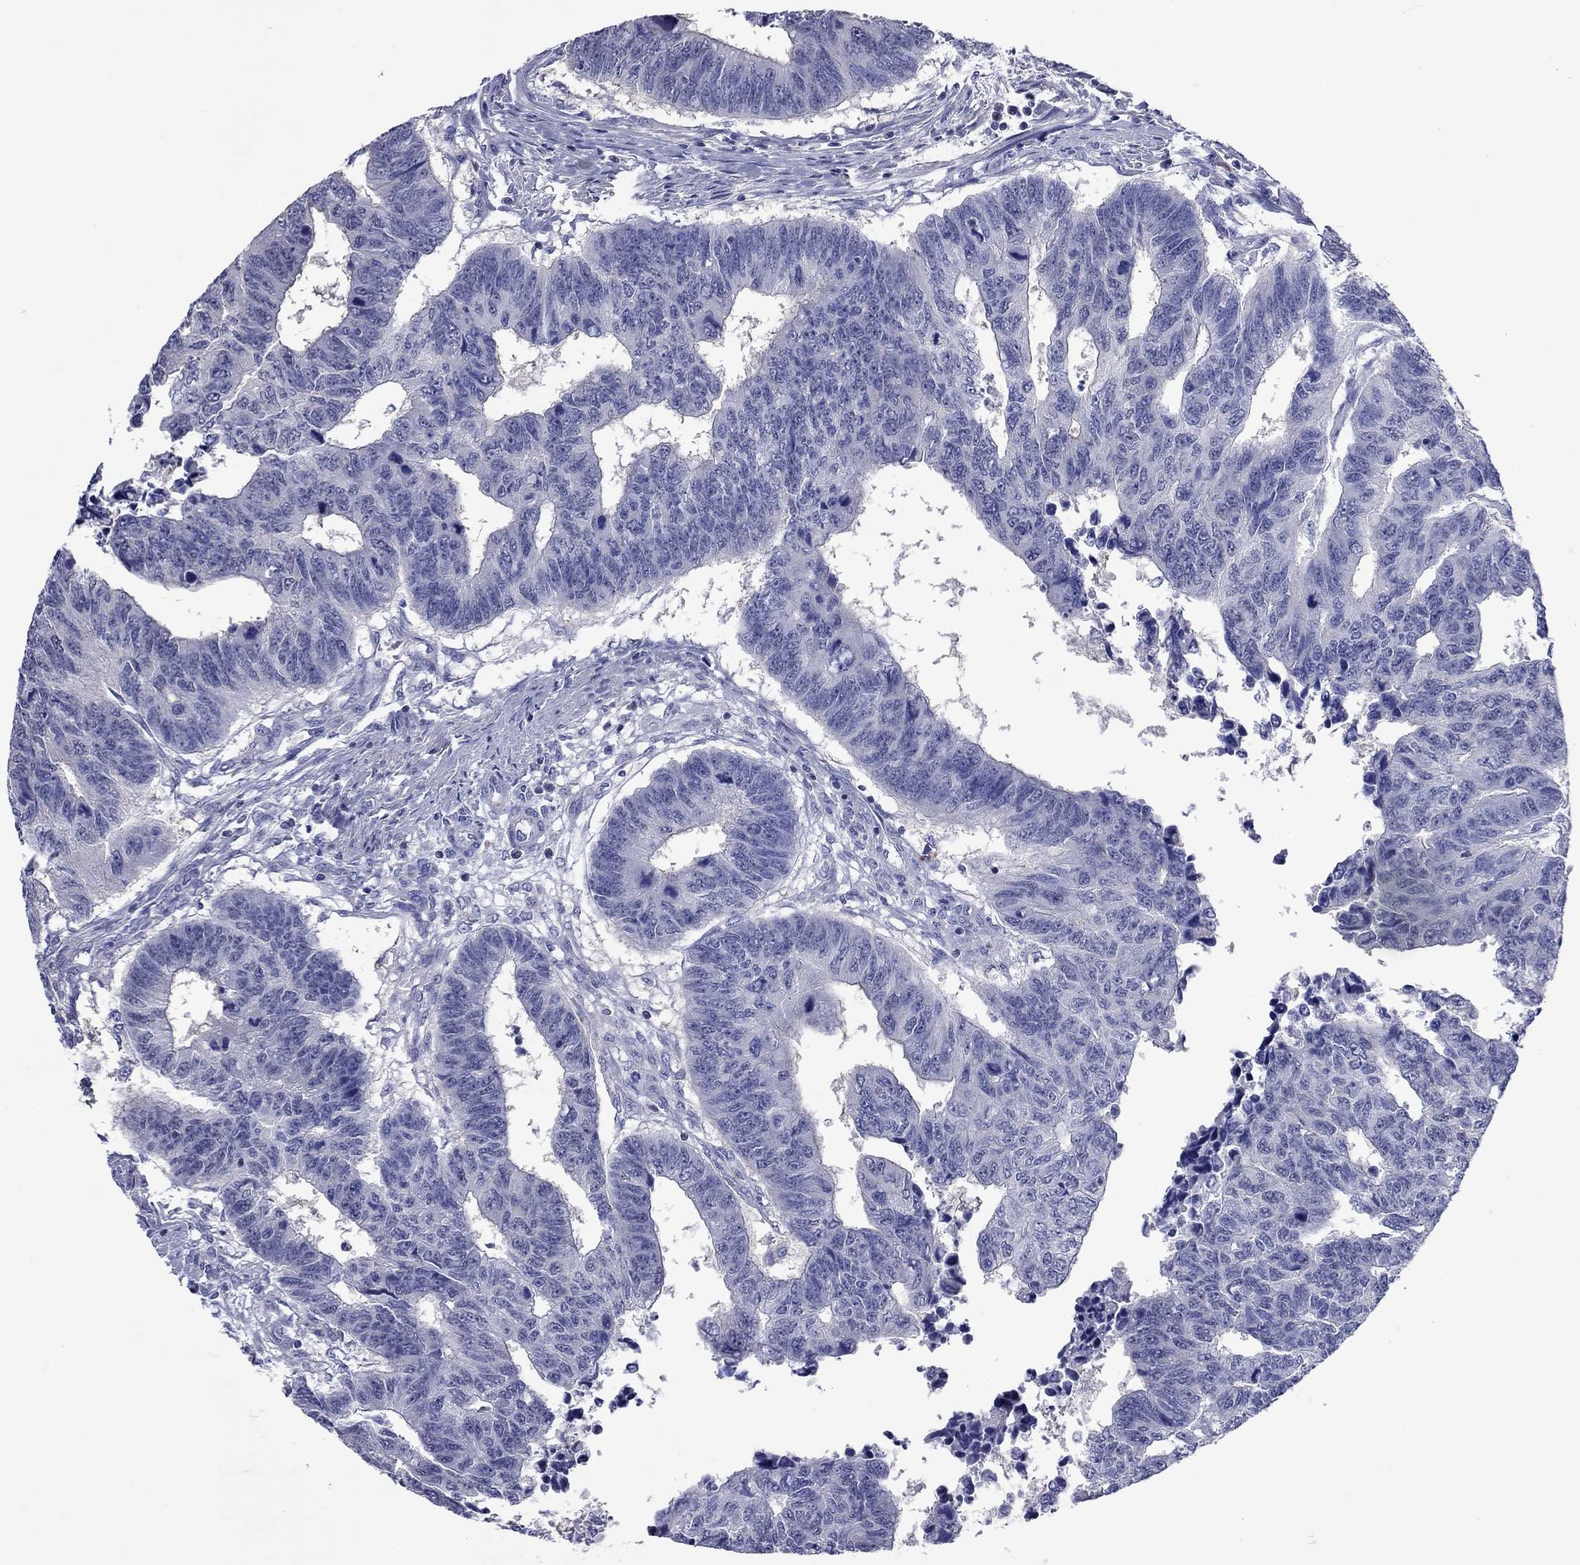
{"staining": {"intensity": "negative", "quantity": "none", "location": "none"}, "tissue": "colorectal cancer", "cell_type": "Tumor cells", "image_type": "cancer", "snomed": [{"axis": "morphology", "description": "Adenocarcinoma, NOS"}, {"axis": "topography", "description": "Rectum"}], "caption": "Micrograph shows no significant protein staining in tumor cells of adenocarcinoma (colorectal). The staining was performed using DAB to visualize the protein expression in brown, while the nuclei were stained in blue with hematoxylin (Magnification: 20x).", "gene": "ACTL7B", "patient": {"sex": "female", "age": 85}}